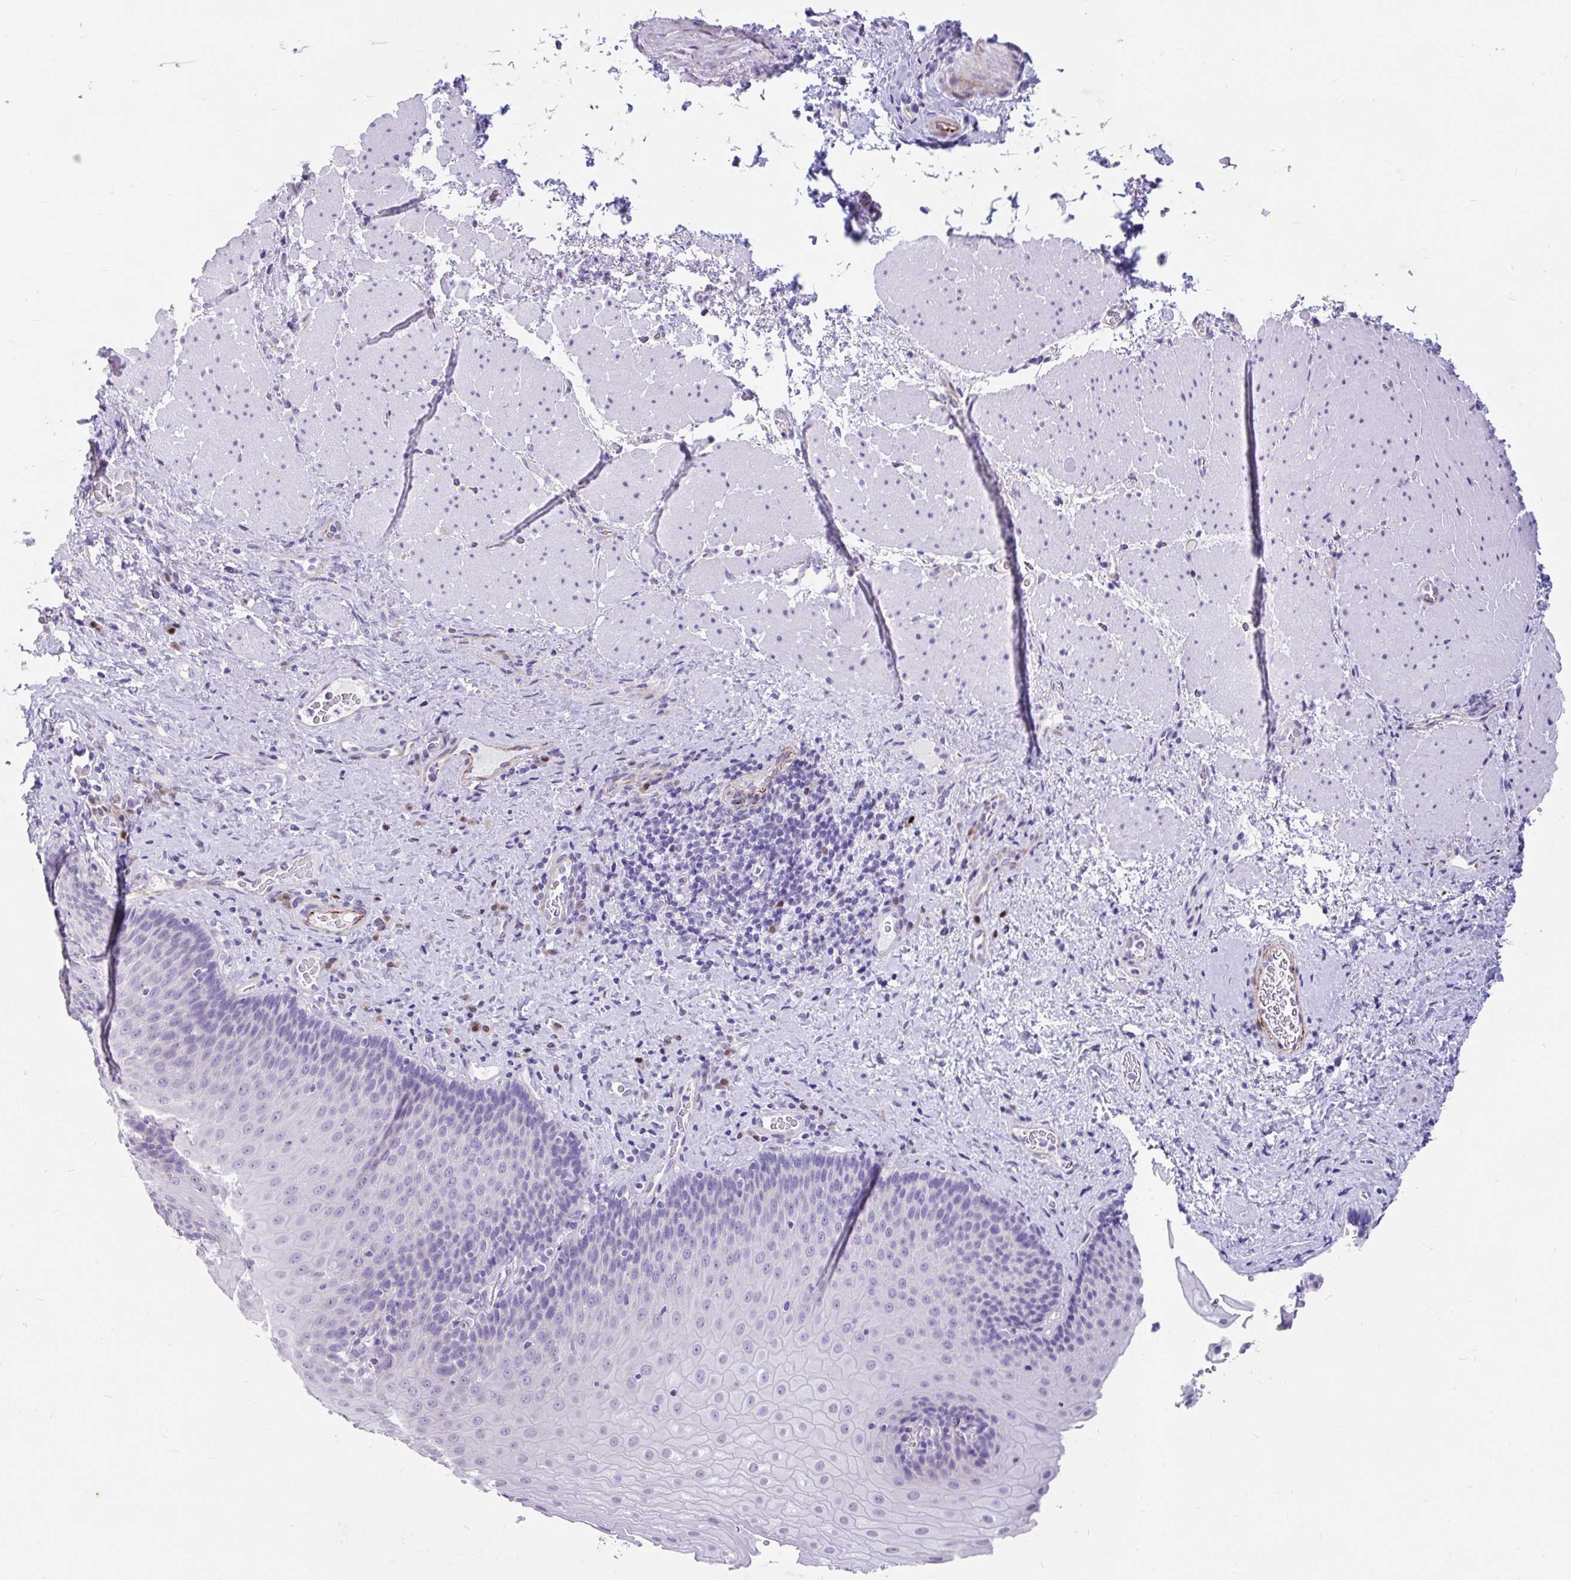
{"staining": {"intensity": "negative", "quantity": "none", "location": "none"}, "tissue": "esophagus", "cell_type": "Squamous epithelial cells", "image_type": "normal", "snomed": [{"axis": "morphology", "description": "Normal tissue, NOS"}, {"axis": "topography", "description": "Esophagus"}], "caption": "This is a image of immunohistochemistry (IHC) staining of unremarkable esophagus, which shows no expression in squamous epithelial cells.", "gene": "EML5", "patient": {"sex": "male", "age": 62}}